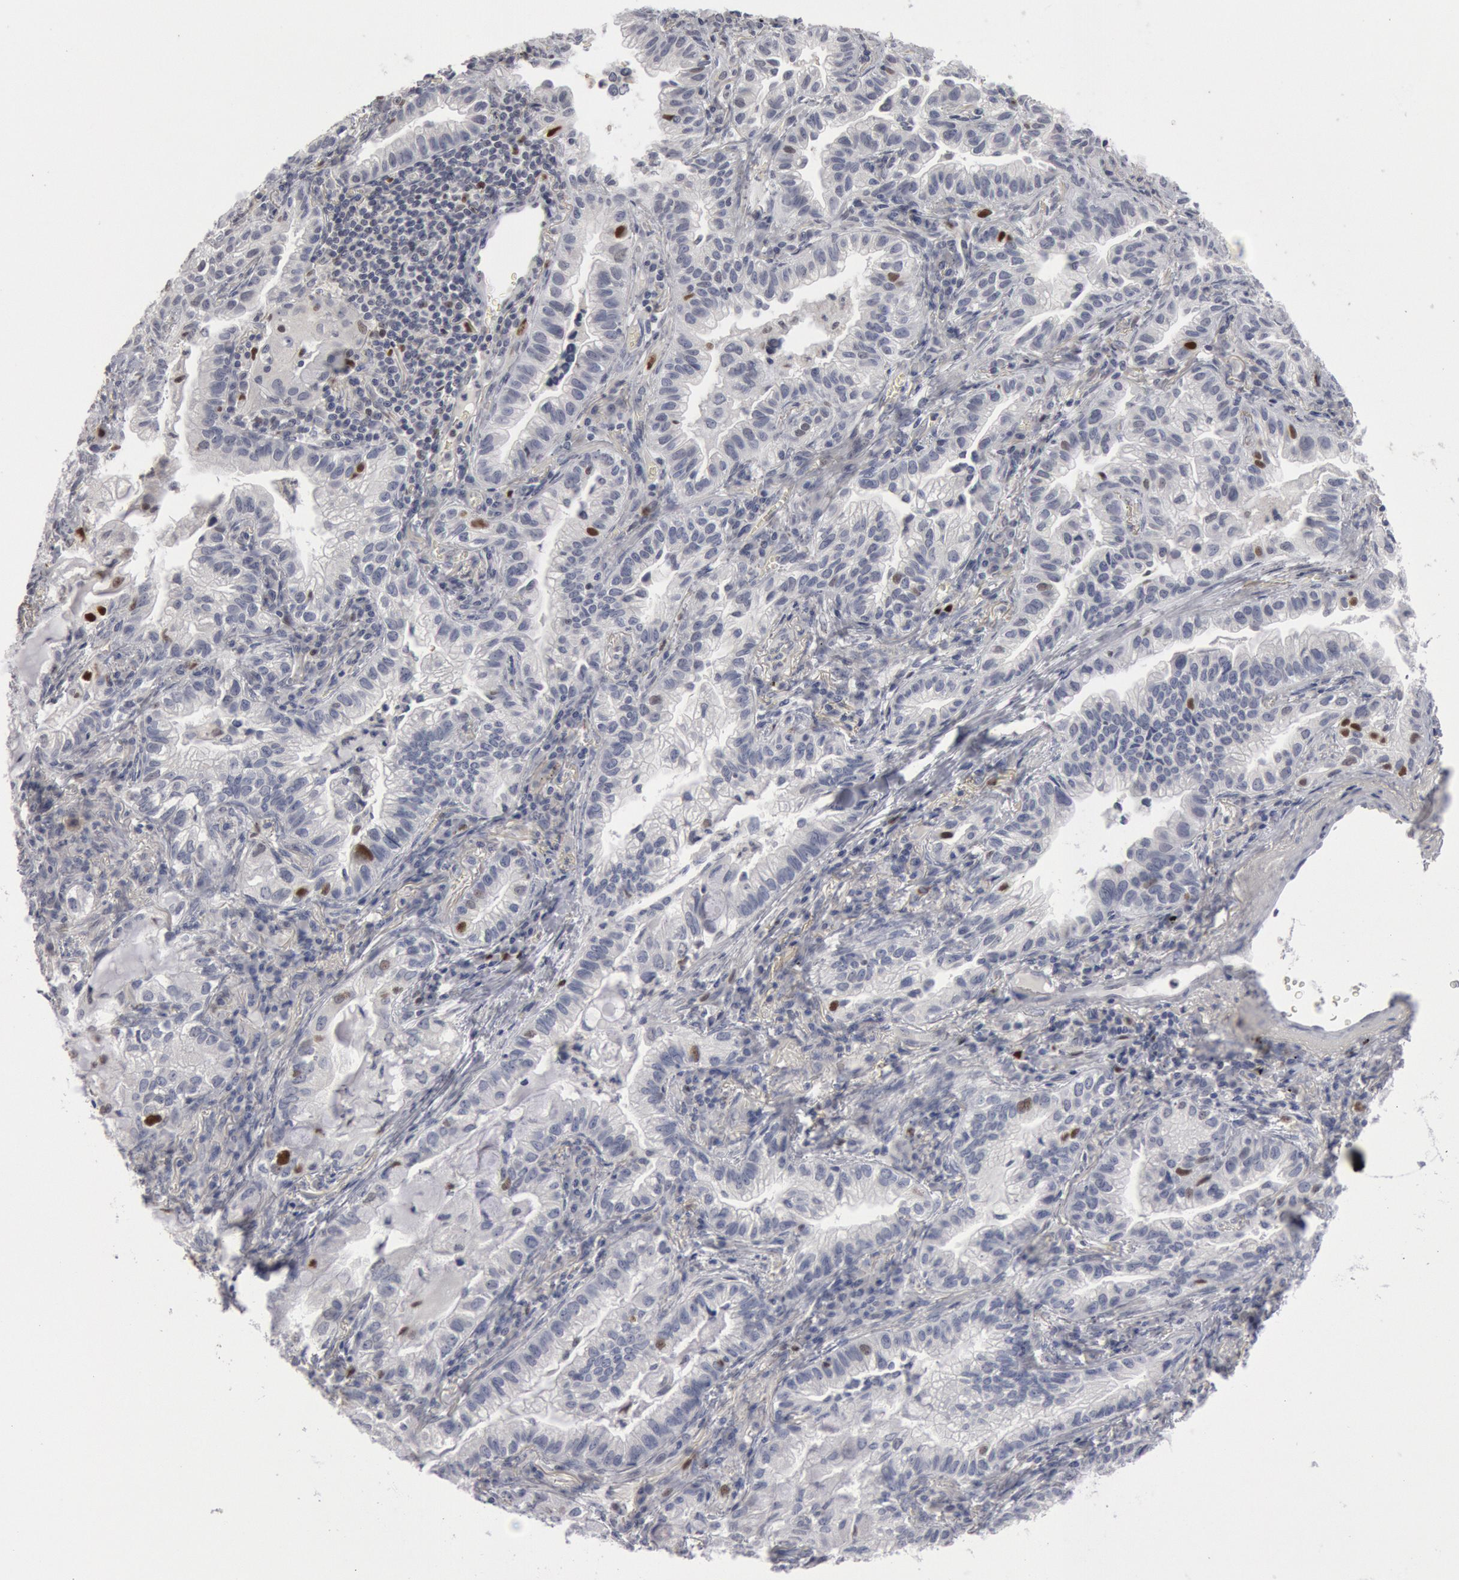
{"staining": {"intensity": "moderate", "quantity": "<25%", "location": "nuclear"}, "tissue": "lung cancer", "cell_type": "Tumor cells", "image_type": "cancer", "snomed": [{"axis": "morphology", "description": "Adenocarcinoma, NOS"}, {"axis": "topography", "description": "Lung"}], "caption": "About <25% of tumor cells in human lung cancer (adenocarcinoma) show moderate nuclear protein staining as visualized by brown immunohistochemical staining.", "gene": "WDHD1", "patient": {"sex": "female", "age": 50}}